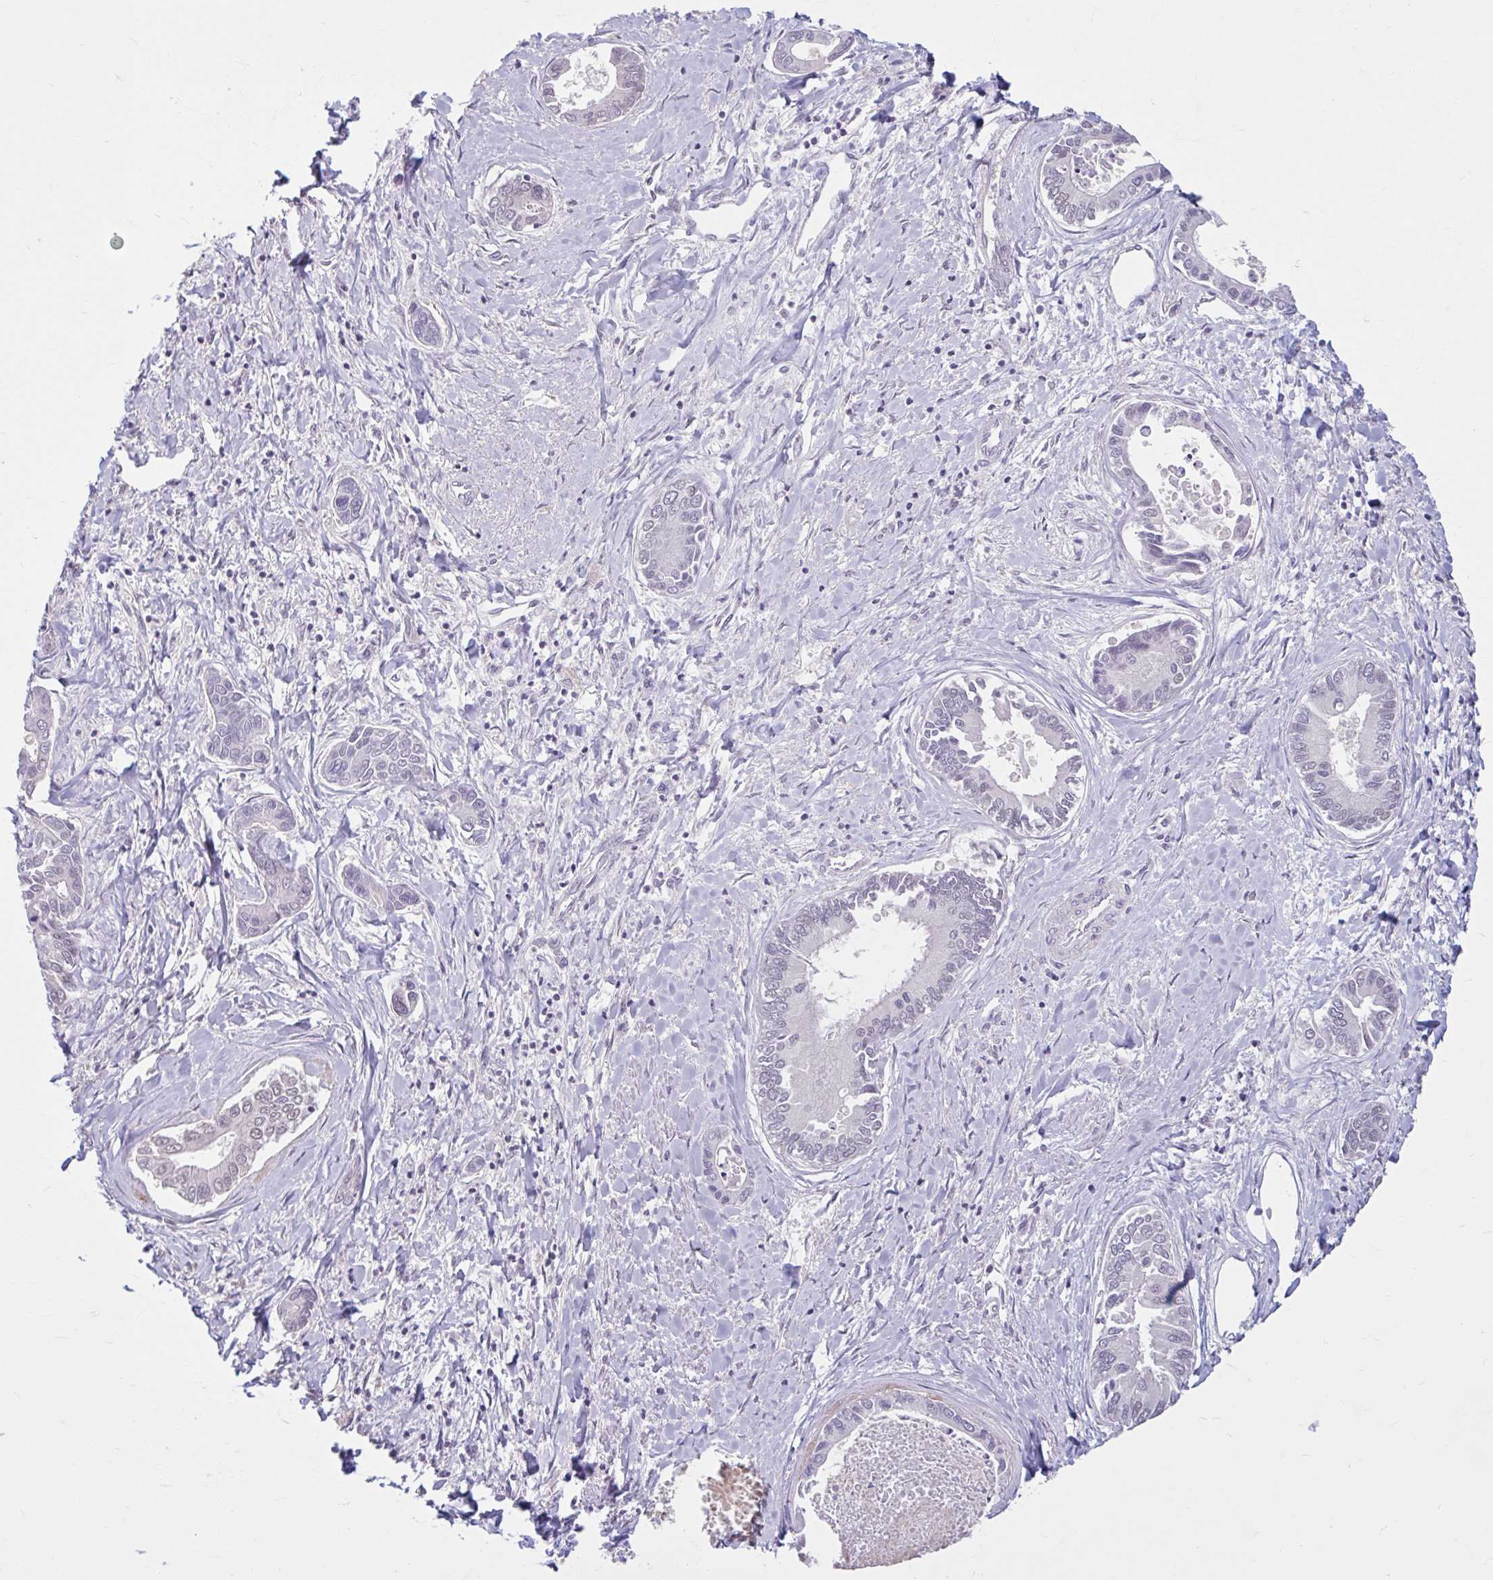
{"staining": {"intensity": "negative", "quantity": "none", "location": "none"}, "tissue": "liver cancer", "cell_type": "Tumor cells", "image_type": "cancer", "snomed": [{"axis": "morphology", "description": "Cholangiocarcinoma"}, {"axis": "topography", "description": "Liver"}], "caption": "Immunohistochemistry (IHC) of human liver cancer (cholangiocarcinoma) displays no positivity in tumor cells.", "gene": "CDH19", "patient": {"sex": "male", "age": 66}}